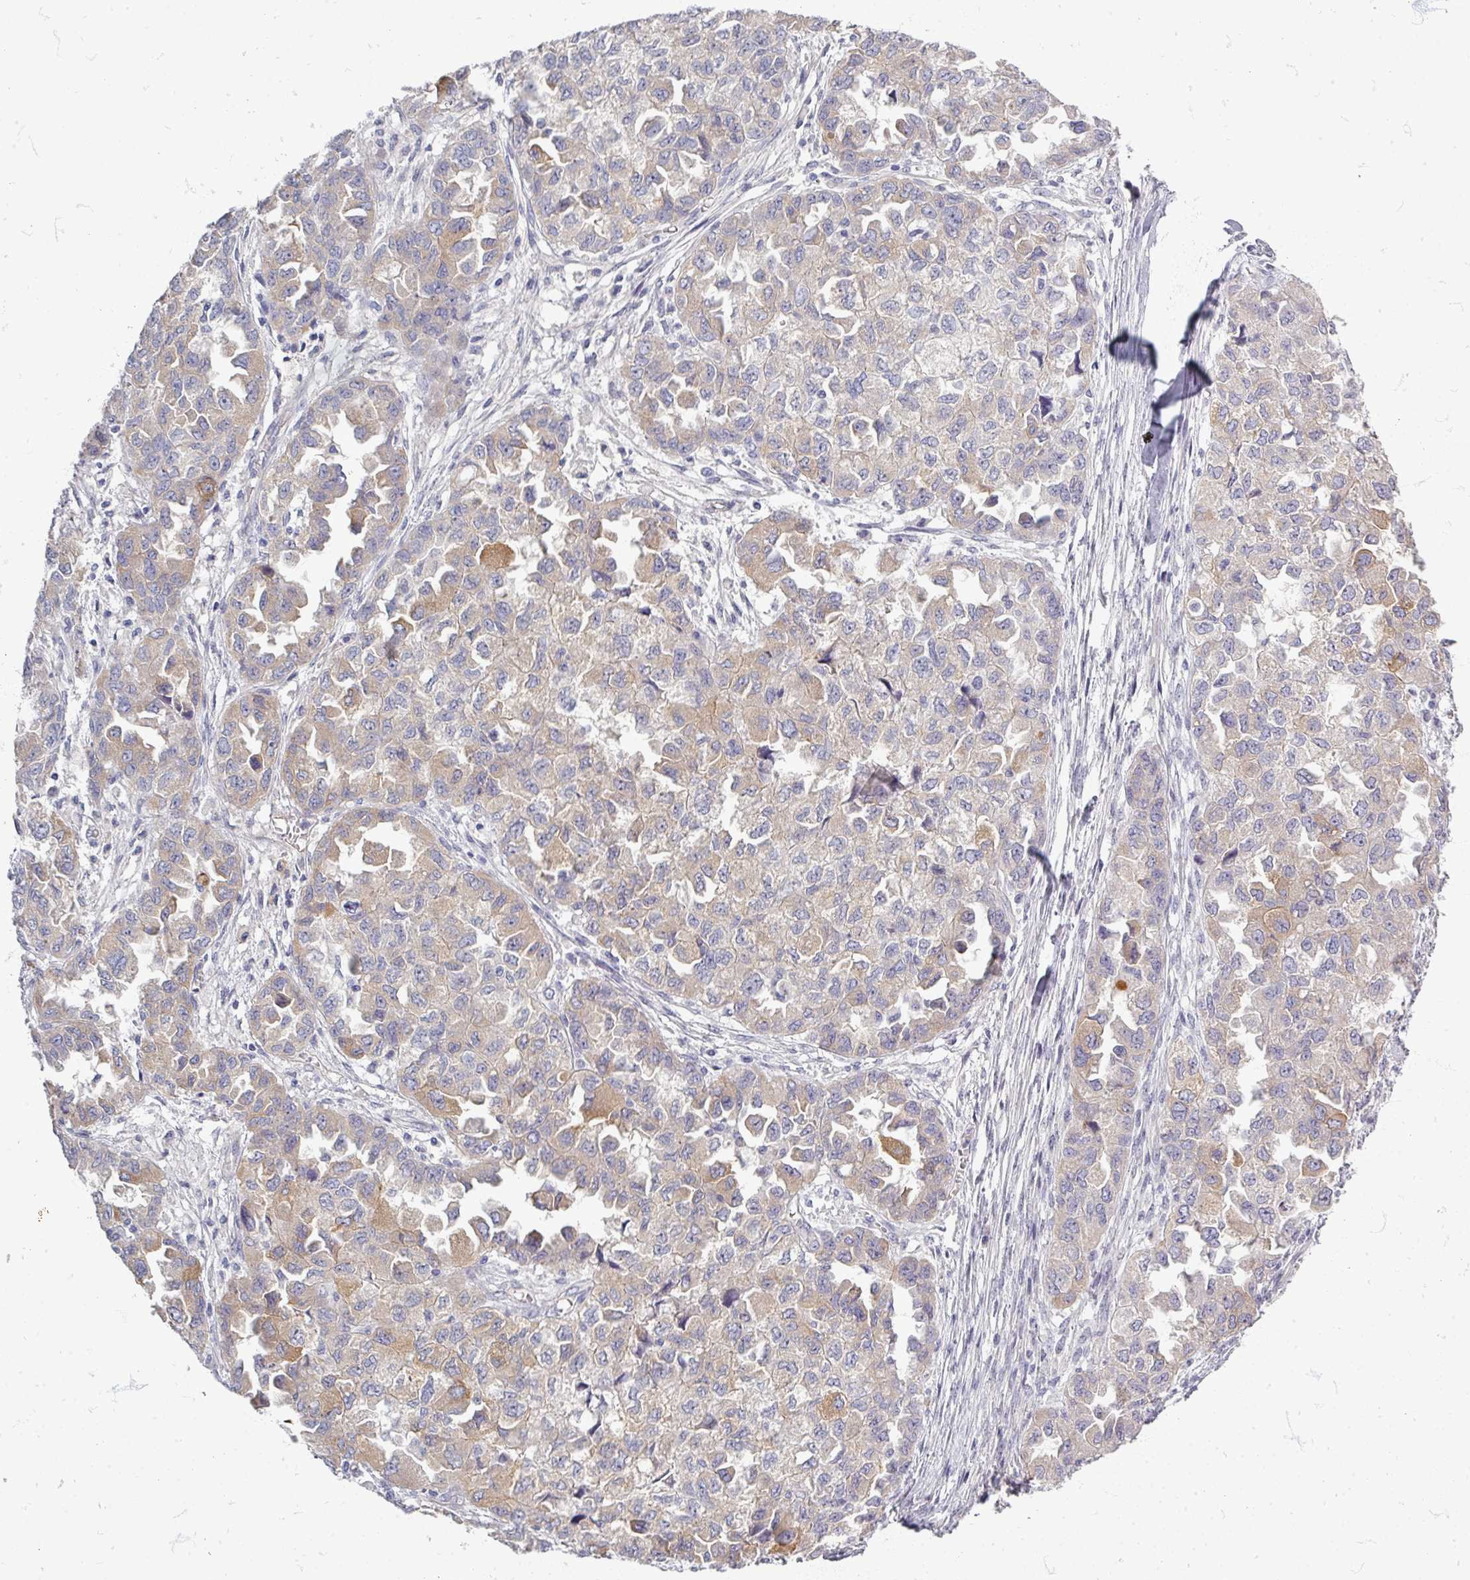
{"staining": {"intensity": "weak", "quantity": "25%-75%", "location": "cytoplasmic/membranous"}, "tissue": "ovarian cancer", "cell_type": "Tumor cells", "image_type": "cancer", "snomed": [{"axis": "morphology", "description": "Cystadenocarcinoma, serous, NOS"}, {"axis": "topography", "description": "Ovary"}], "caption": "The image reveals a brown stain indicating the presence of a protein in the cytoplasmic/membranous of tumor cells in ovarian cancer. The protein is shown in brown color, while the nuclei are stained blue.", "gene": "ZNF878", "patient": {"sex": "female", "age": 84}}